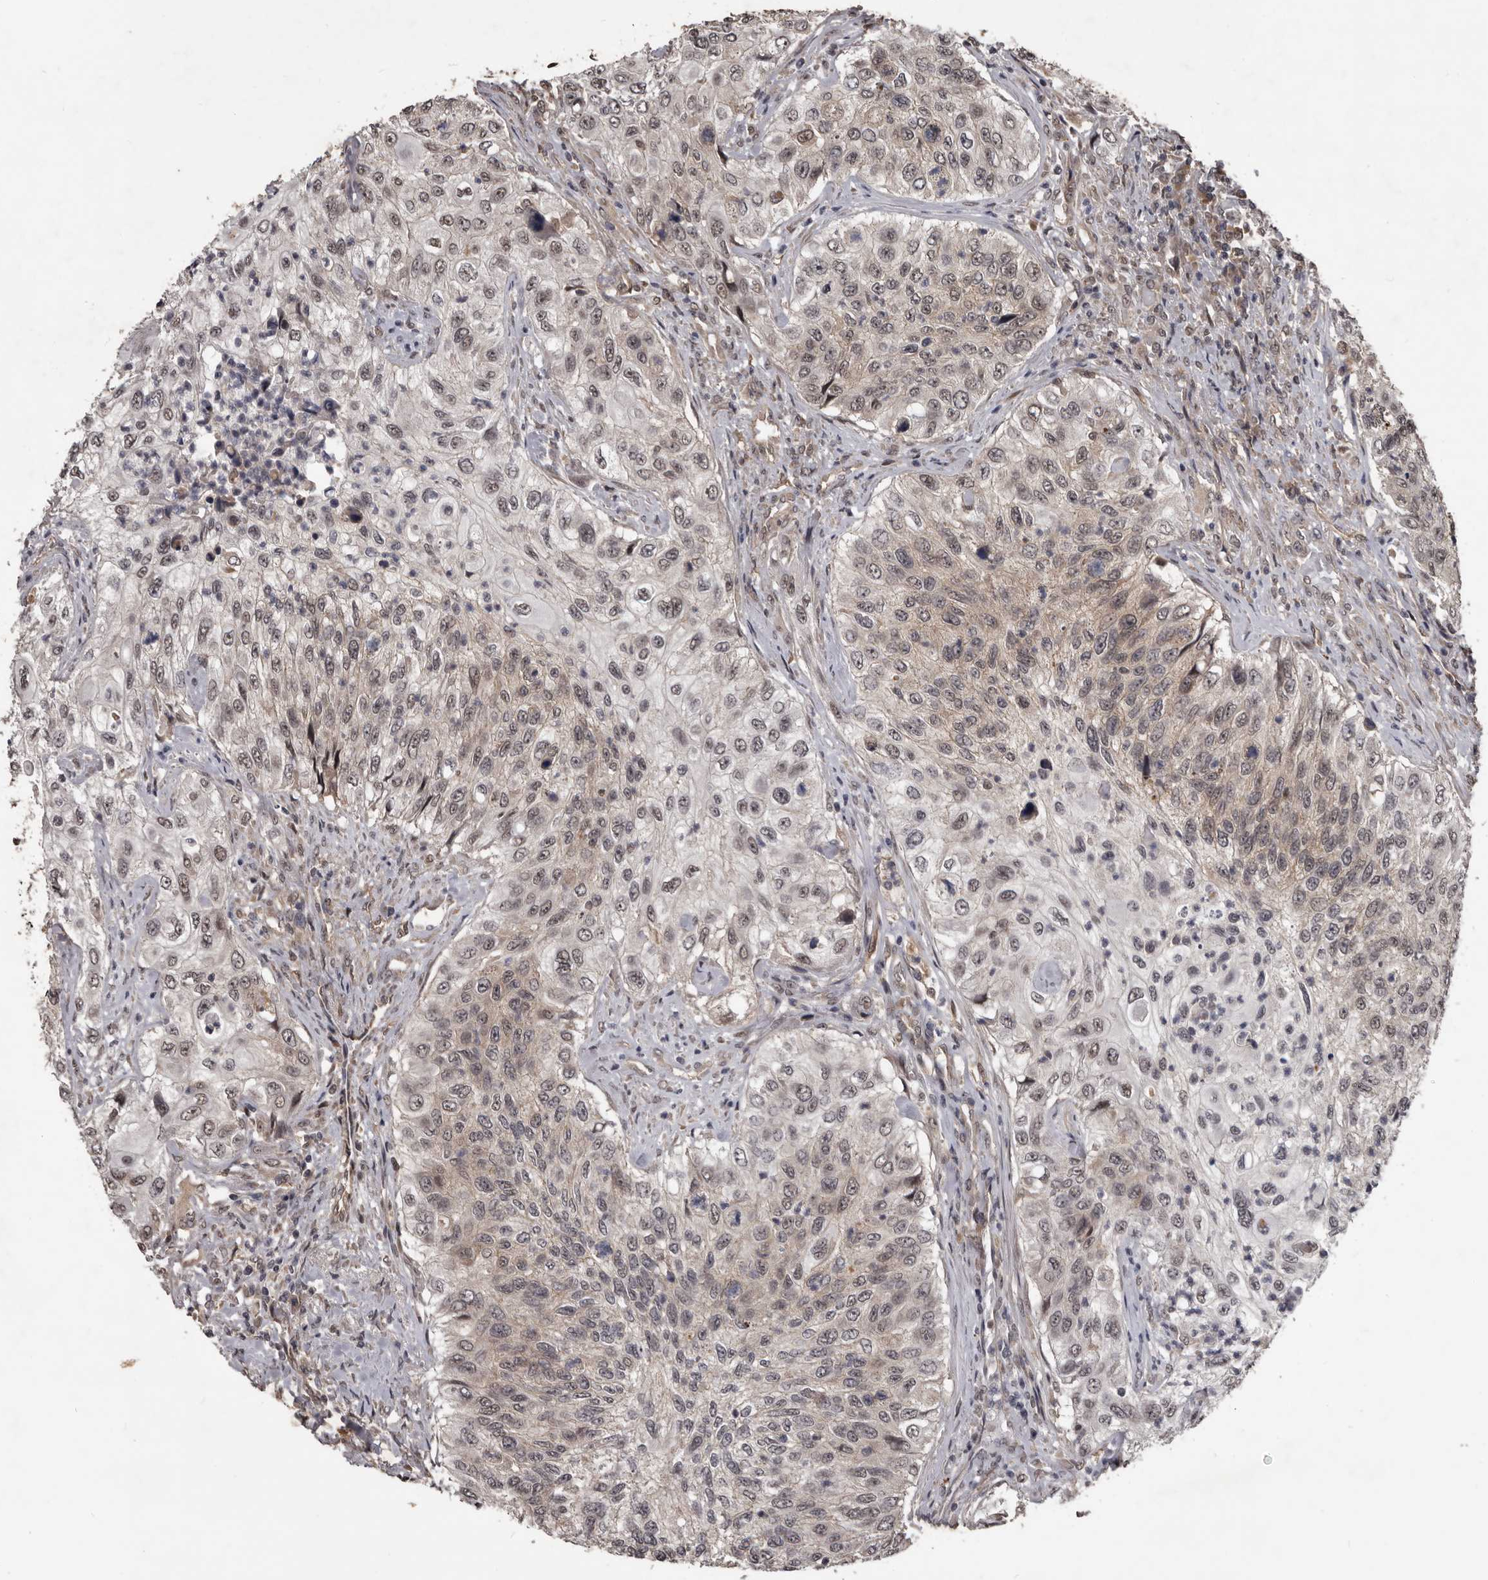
{"staining": {"intensity": "weak", "quantity": "25%-75%", "location": "nuclear"}, "tissue": "urothelial cancer", "cell_type": "Tumor cells", "image_type": "cancer", "snomed": [{"axis": "morphology", "description": "Urothelial carcinoma, High grade"}, {"axis": "topography", "description": "Urinary bladder"}], "caption": "Protein expression analysis of human high-grade urothelial carcinoma reveals weak nuclear expression in approximately 25%-75% of tumor cells.", "gene": "AHR", "patient": {"sex": "female", "age": 60}}